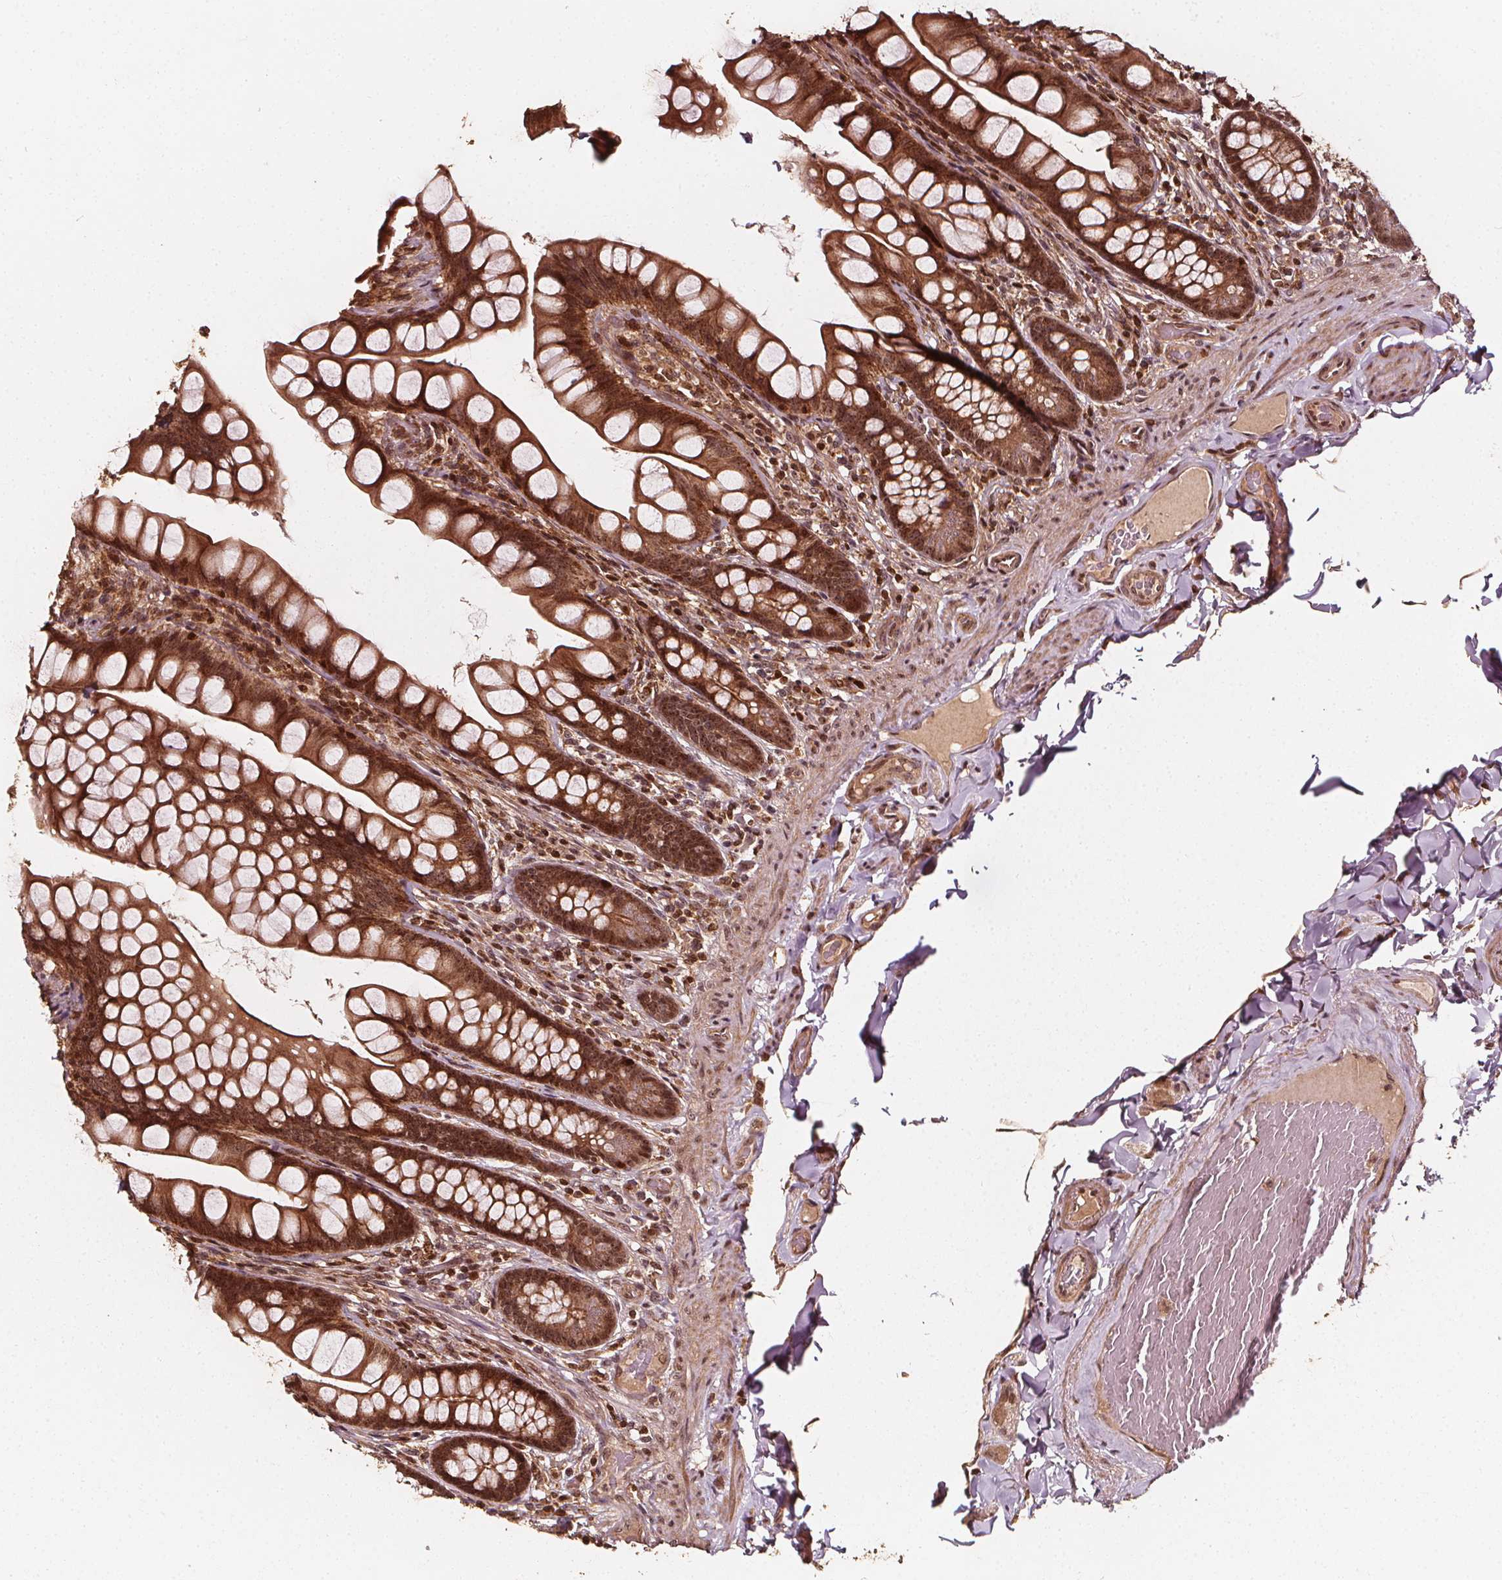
{"staining": {"intensity": "moderate", "quantity": ">75%", "location": "cytoplasmic/membranous,nuclear"}, "tissue": "small intestine", "cell_type": "Glandular cells", "image_type": "normal", "snomed": [{"axis": "morphology", "description": "Normal tissue, NOS"}, {"axis": "topography", "description": "Small intestine"}], "caption": "Human small intestine stained with a brown dye exhibits moderate cytoplasmic/membranous,nuclear positive expression in about >75% of glandular cells.", "gene": "EXOSC9", "patient": {"sex": "male", "age": 70}}